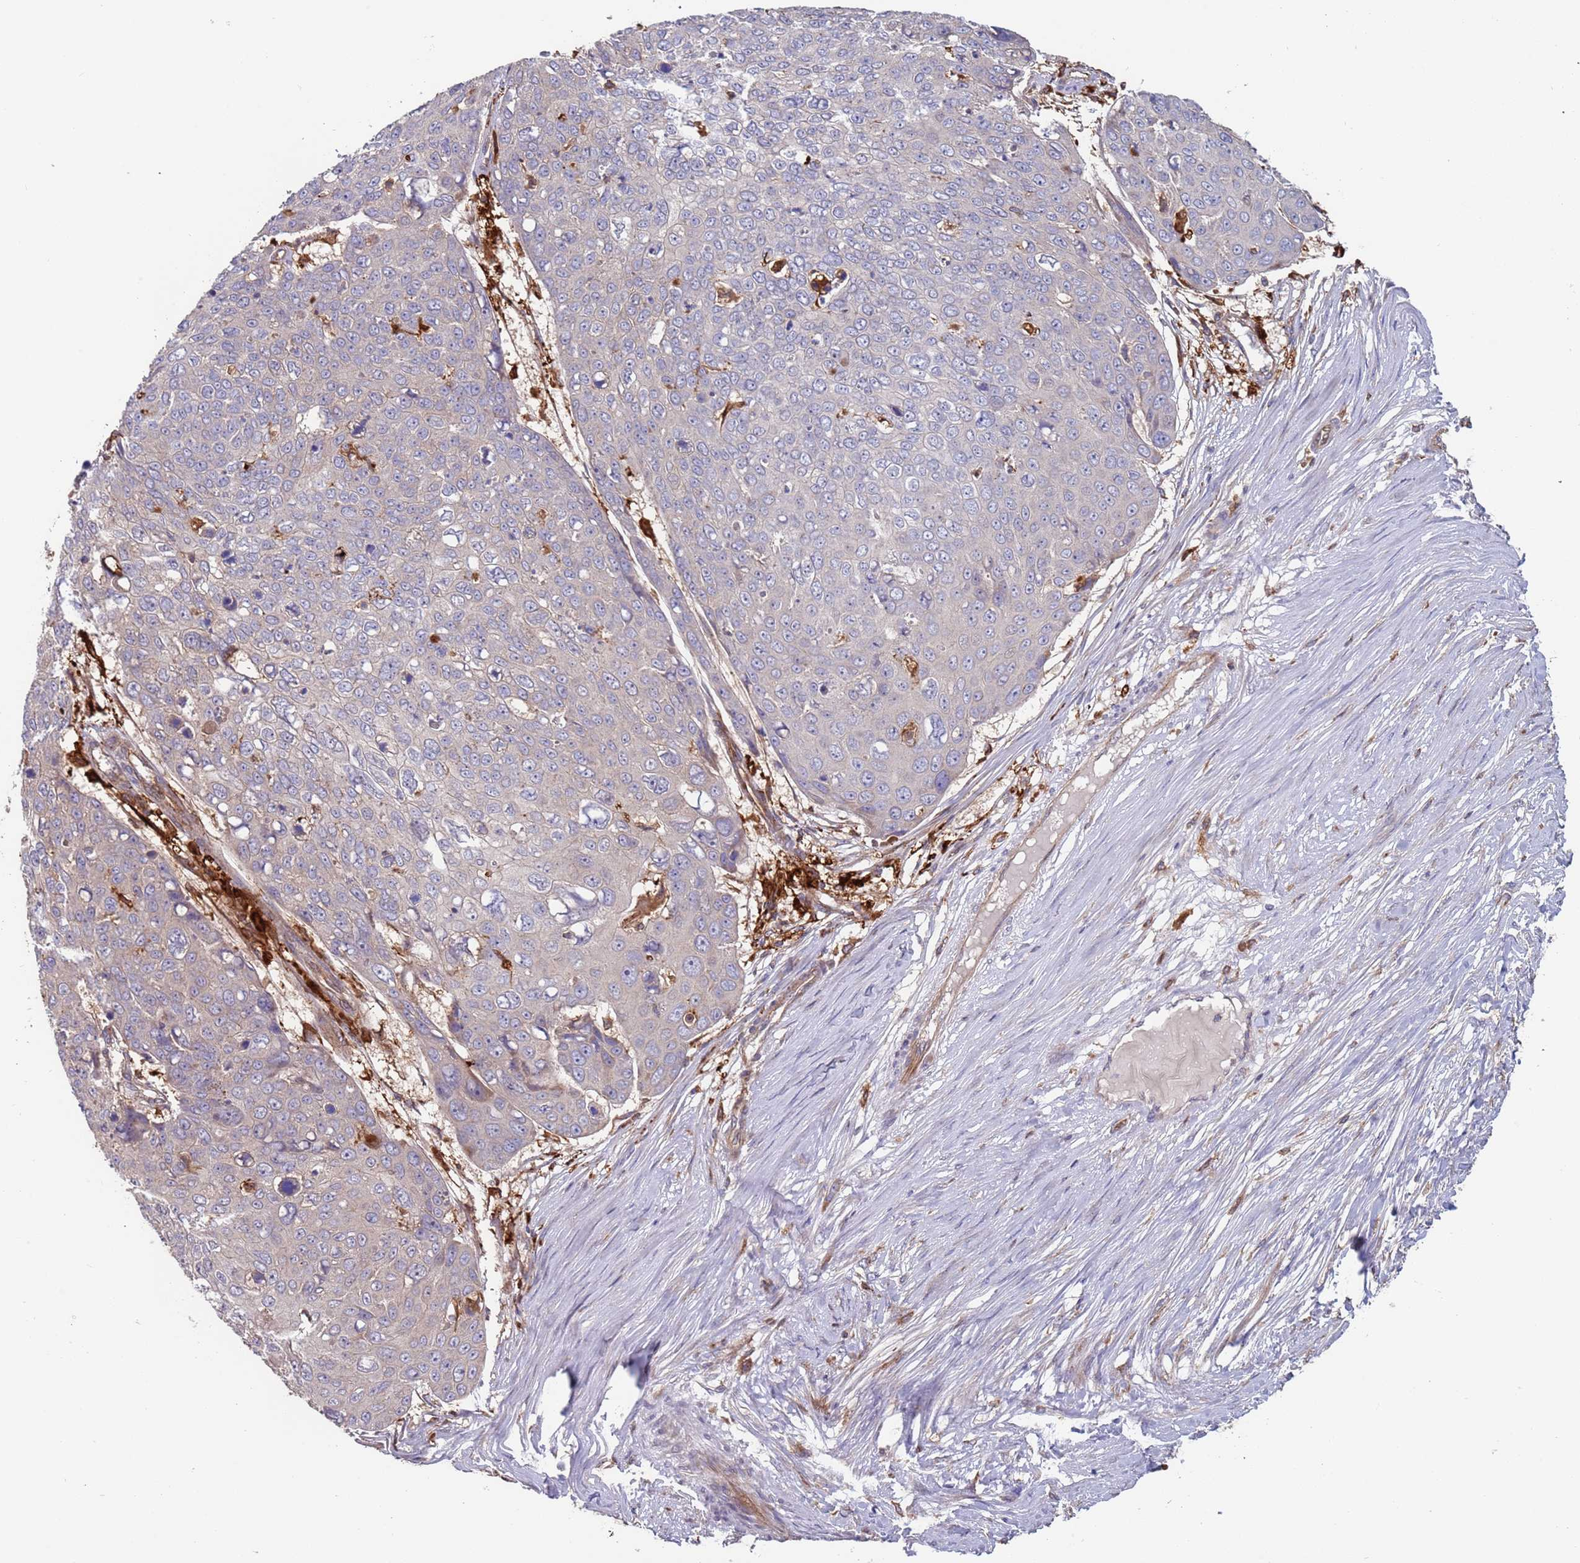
{"staining": {"intensity": "negative", "quantity": "none", "location": "none"}, "tissue": "skin cancer", "cell_type": "Tumor cells", "image_type": "cancer", "snomed": [{"axis": "morphology", "description": "Squamous cell carcinoma, NOS"}, {"axis": "topography", "description": "Skin"}], "caption": "A photomicrograph of squamous cell carcinoma (skin) stained for a protein demonstrates no brown staining in tumor cells. (DAB (3,3'-diaminobenzidine) immunohistochemistry (IHC) with hematoxylin counter stain).", "gene": "MALRD1", "patient": {"sex": "male", "age": 71}}